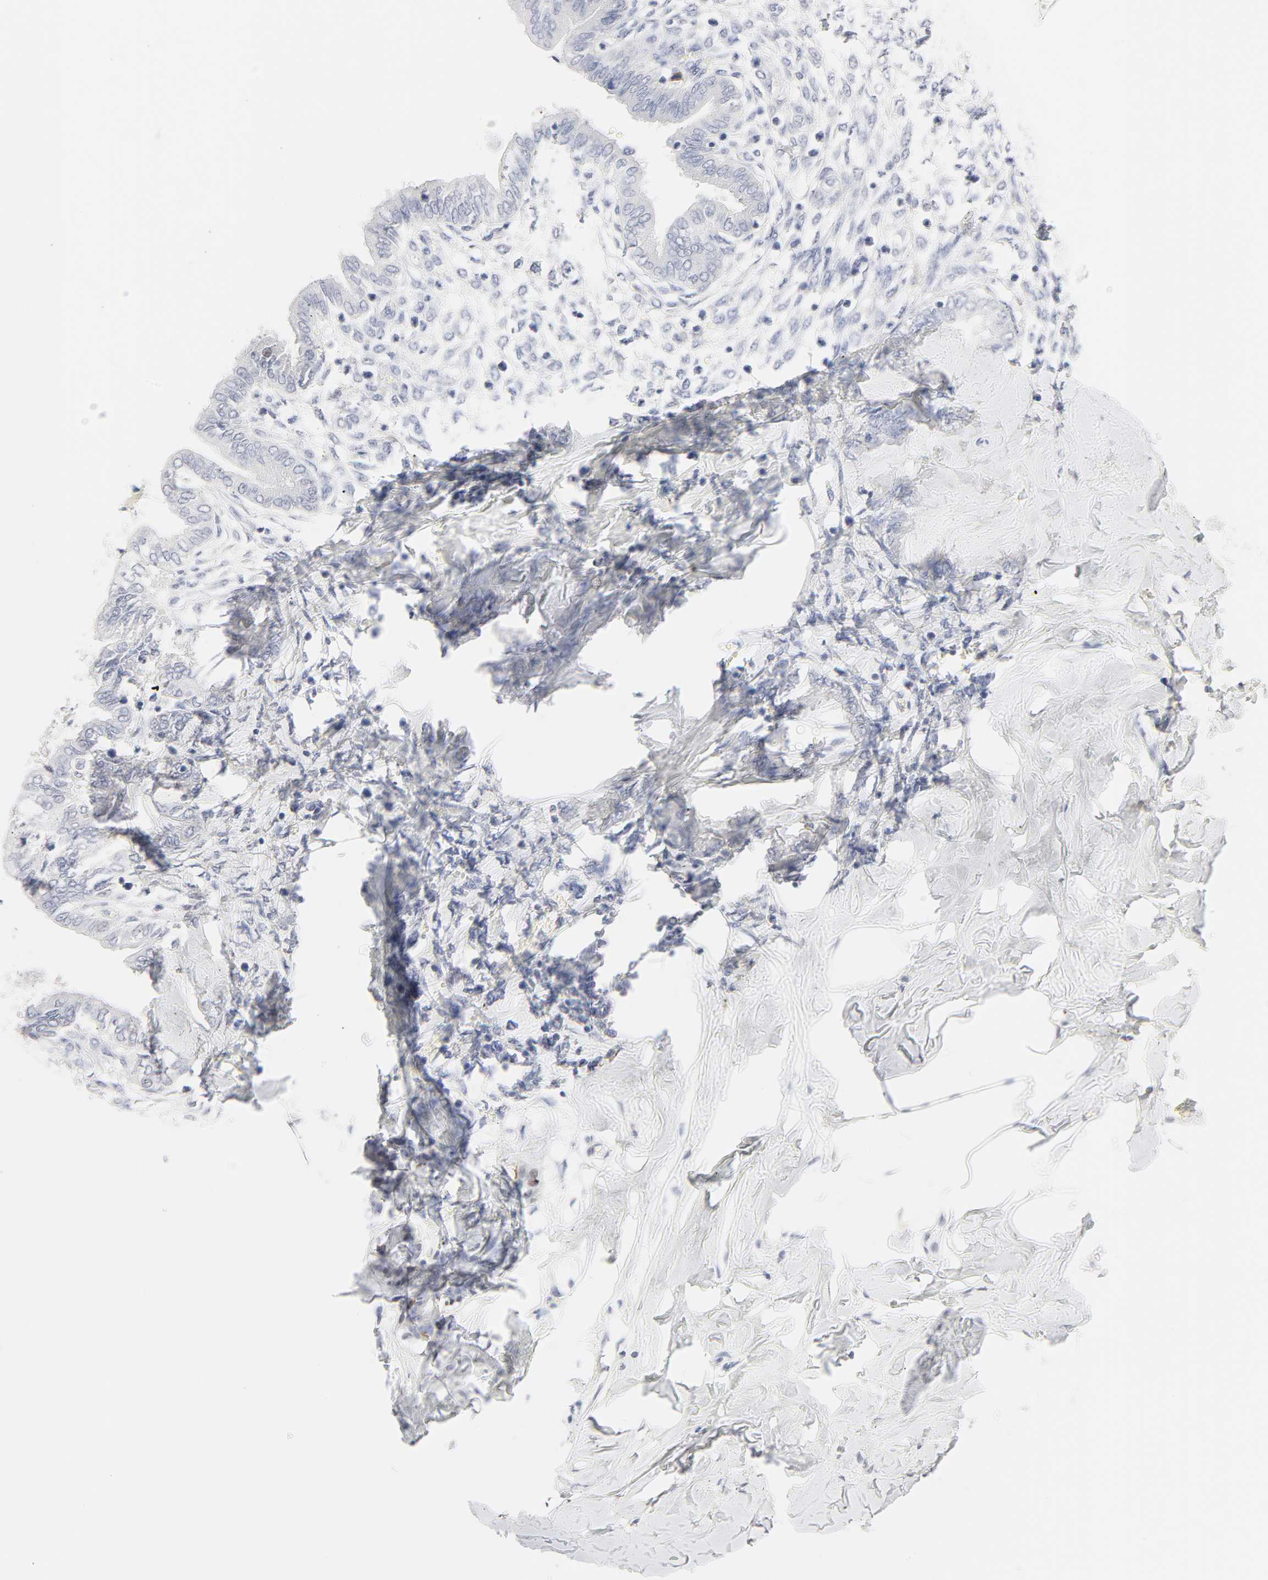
{"staining": {"intensity": "negative", "quantity": "none", "location": "none"}, "tissue": "endometrium", "cell_type": "Cells in endometrial stroma", "image_type": "normal", "snomed": [{"axis": "morphology", "description": "Normal tissue, NOS"}, {"axis": "topography", "description": "Endometrium"}], "caption": "Endometrium stained for a protein using immunohistochemistry (IHC) displays no positivity cells in endometrial stroma.", "gene": "FCGBP", "patient": {"sex": "female", "age": 33}}